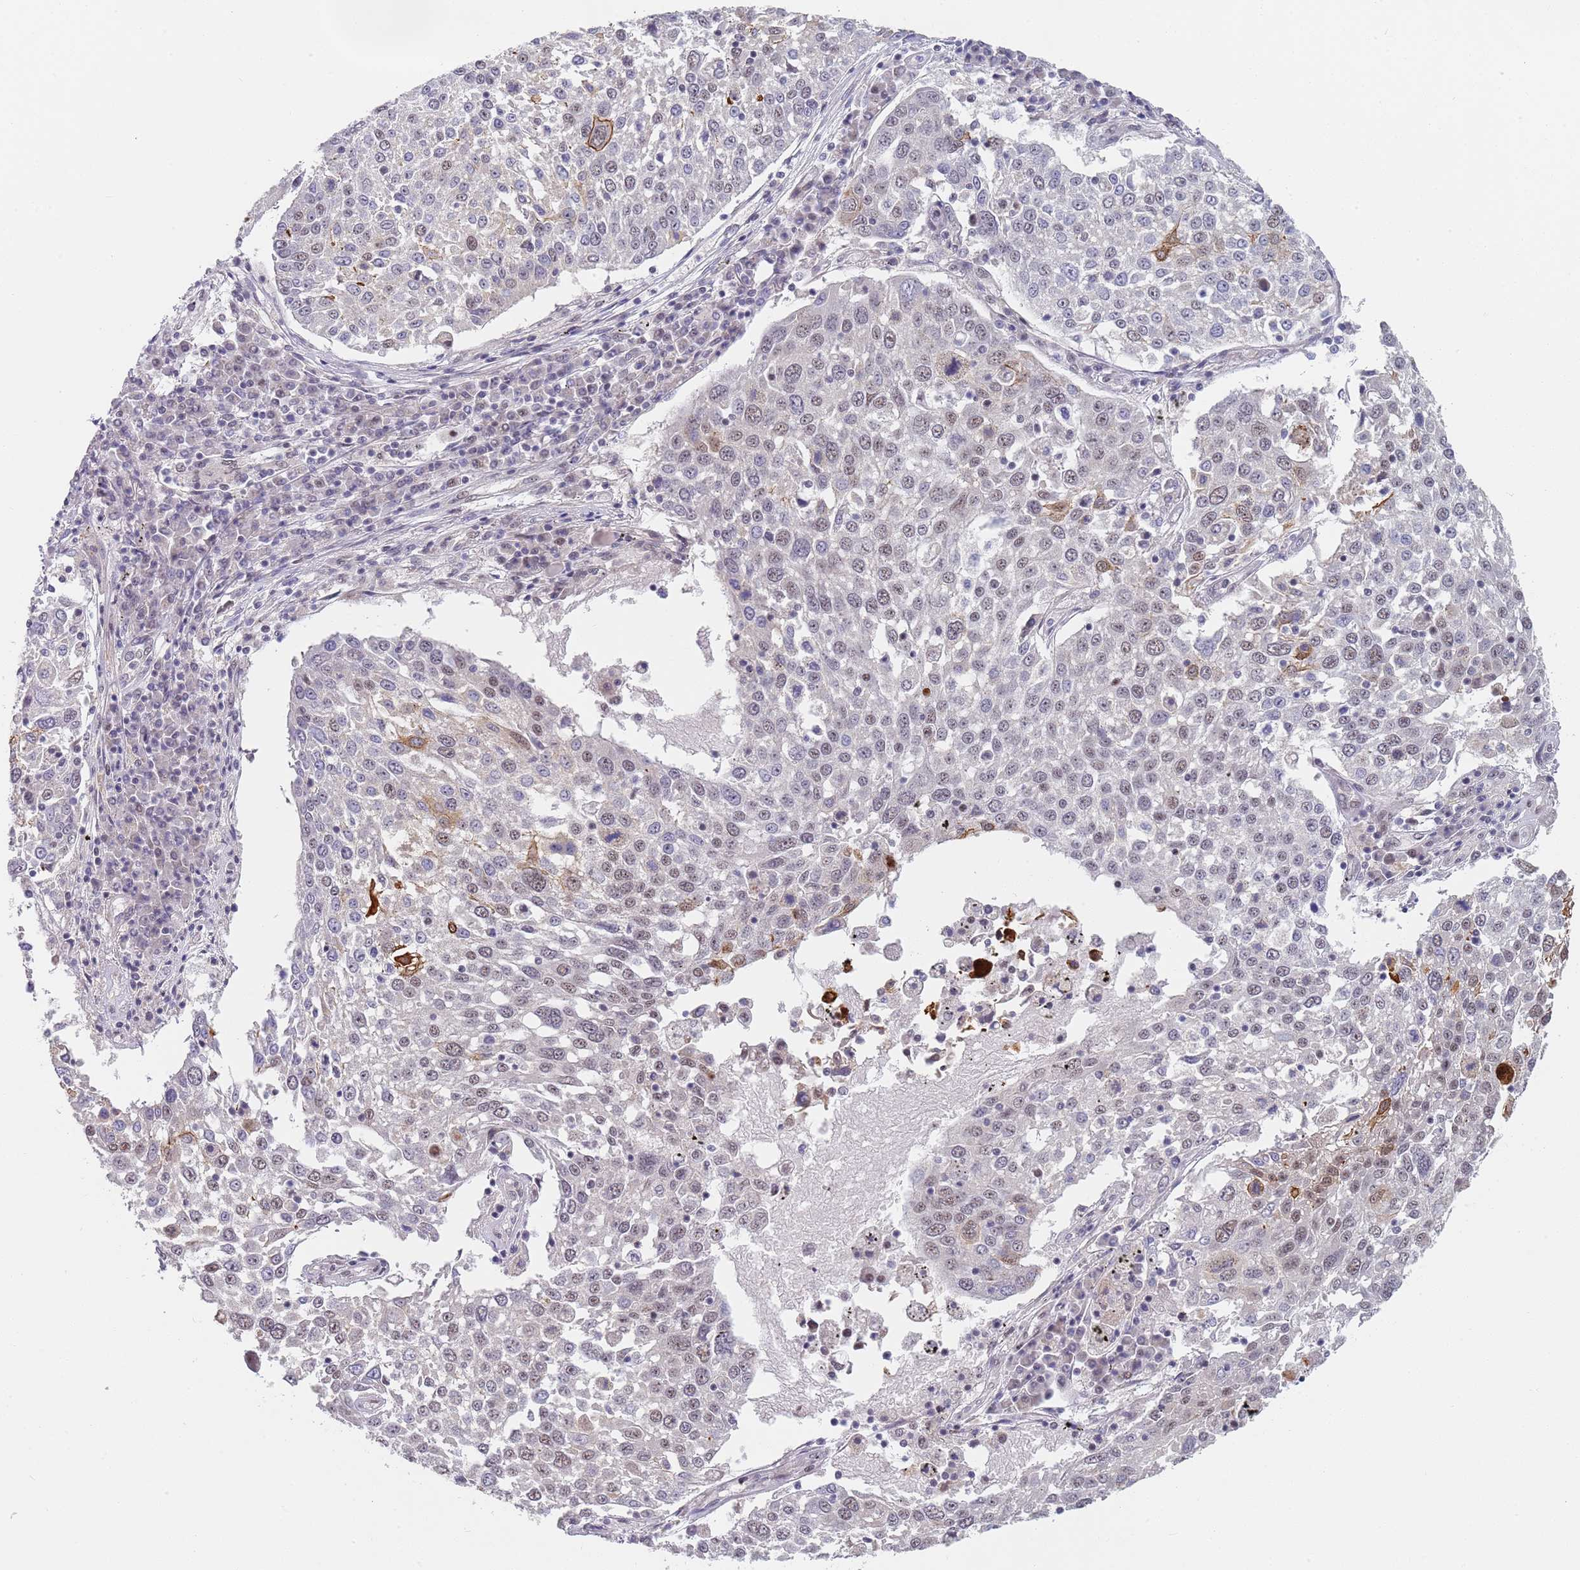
{"staining": {"intensity": "weak", "quantity": "<25%", "location": "nuclear"}, "tissue": "lung cancer", "cell_type": "Tumor cells", "image_type": "cancer", "snomed": [{"axis": "morphology", "description": "Squamous cell carcinoma, NOS"}, {"axis": "topography", "description": "Lung"}], "caption": "This is an IHC histopathology image of squamous cell carcinoma (lung). There is no staining in tumor cells.", "gene": "PLCL2", "patient": {"sex": "male", "age": 65}}